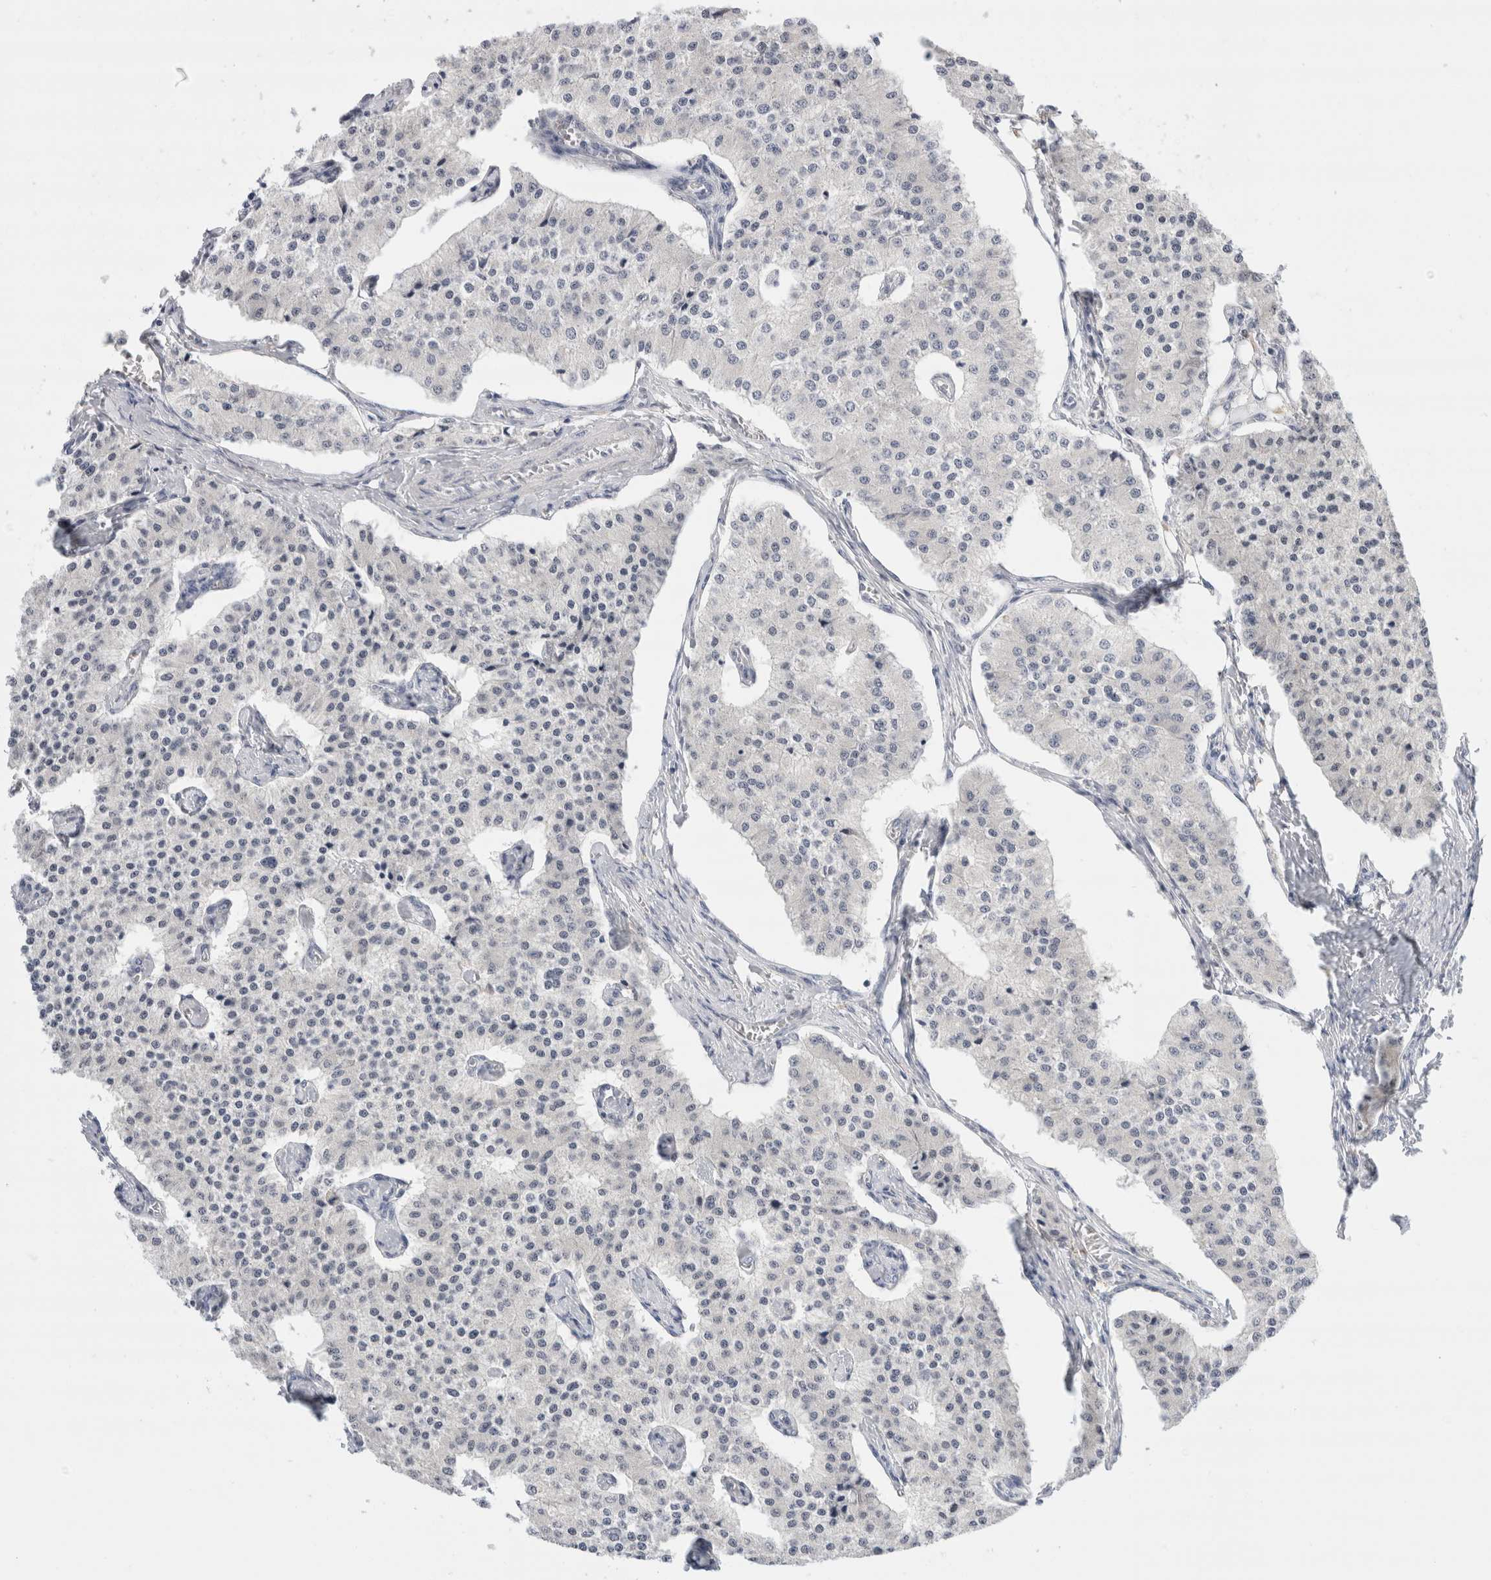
{"staining": {"intensity": "negative", "quantity": "none", "location": "none"}, "tissue": "carcinoid", "cell_type": "Tumor cells", "image_type": "cancer", "snomed": [{"axis": "morphology", "description": "Carcinoid, malignant, NOS"}, {"axis": "topography", "description": "Colon"}], "caption": "Immunohistochemistry (IHC) micrograph of neoplastic tissue: malignant carcinoid stained with DAB shows no significant protein staining in tumor cells.", "gene": "SLC22A12", "patient": {"sex": "female", "age": 52}}